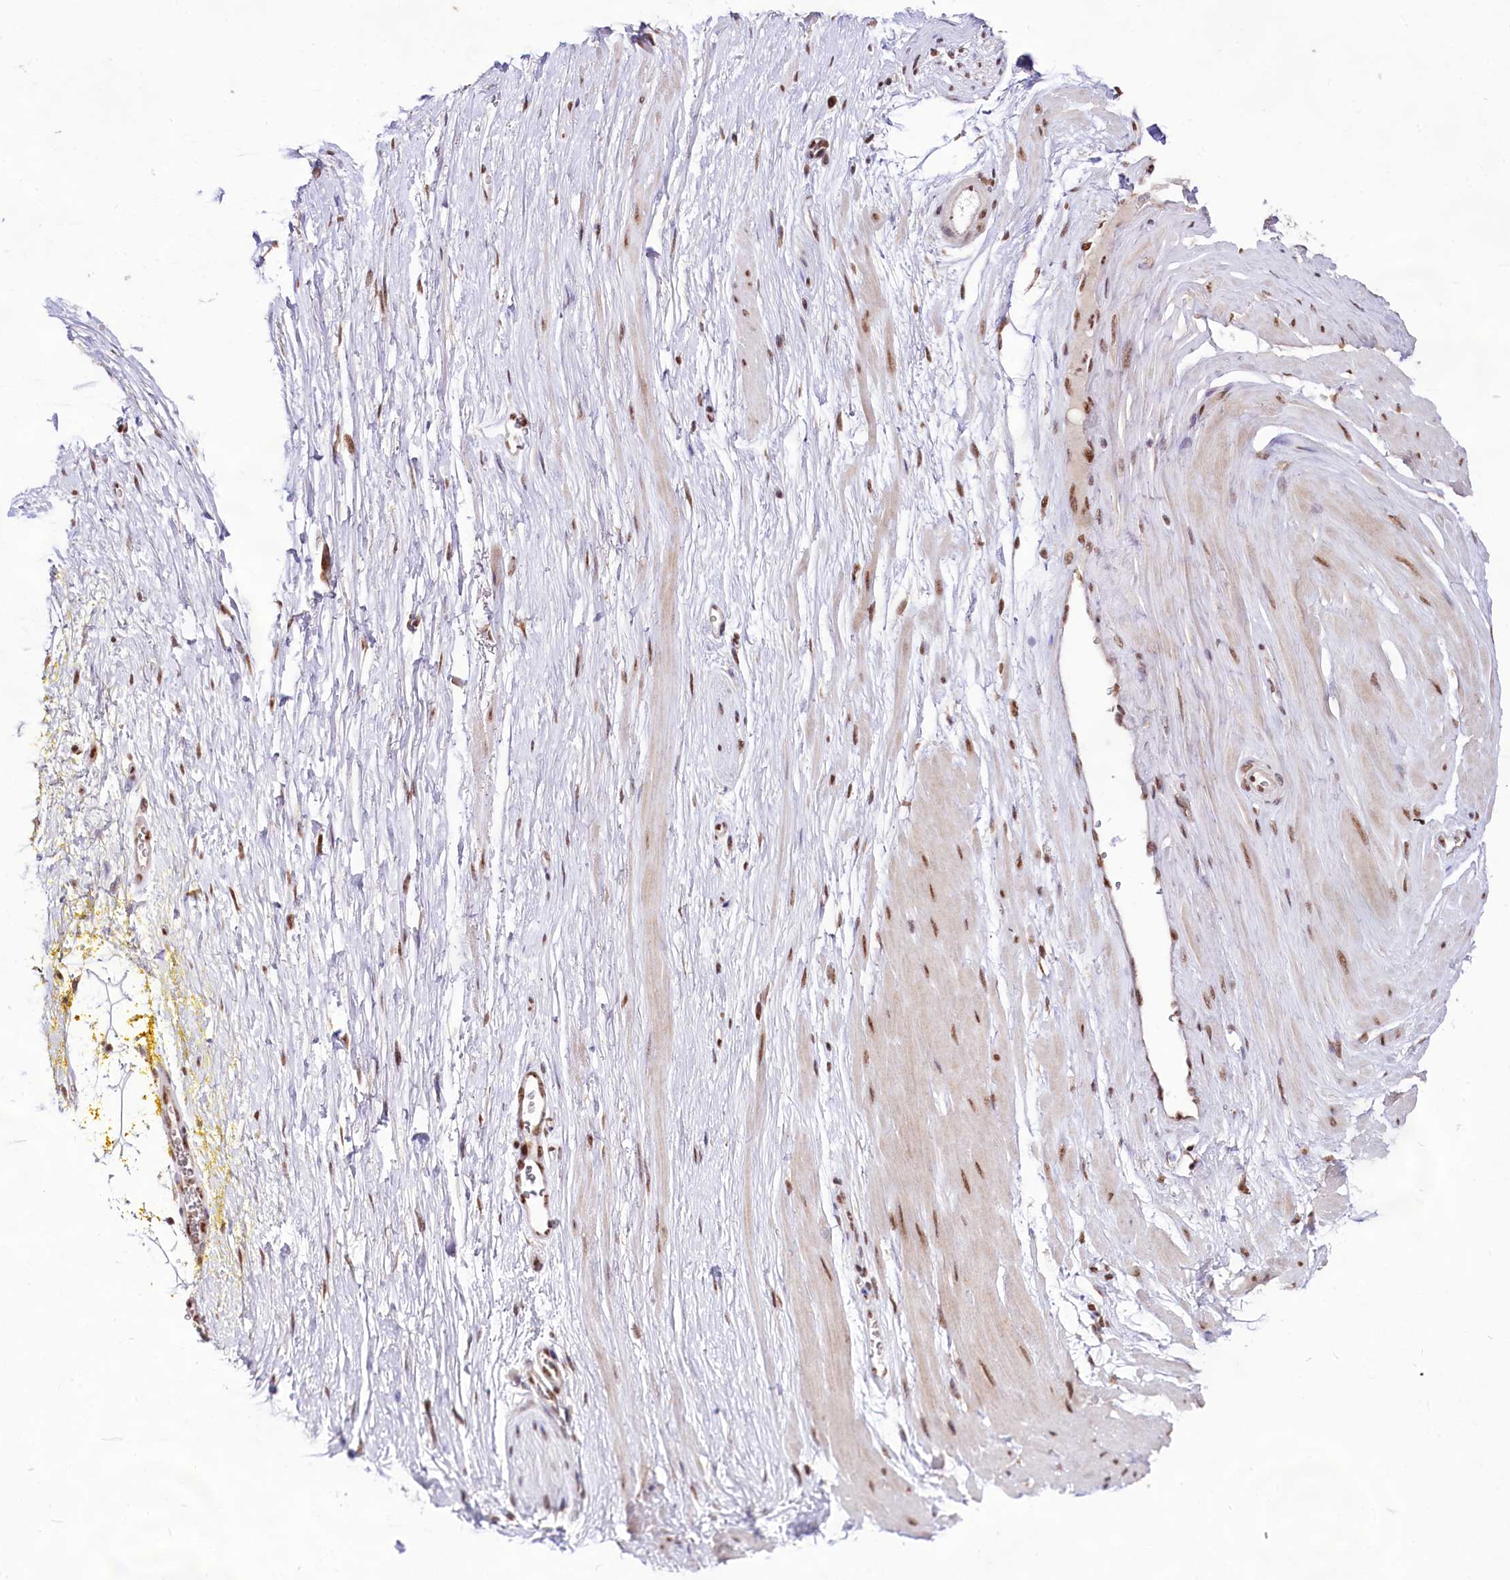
{"staining": {"intensity": "moderate", "quantity": ">75%", "location": "nuclear"}, "tissue": "adipose tissue", "cell_type": "Adipocytes", "image_type": "normal", "snomed": [{"axis": "morphology", "description": "Normal tissue, NOS"}, {"axis": "morphology", "description": "Adenocarcinoma, Low grade"}, {"axis": "topography", "description": "Prostate"}, {"axis": "topography", "description": "Peripheral nerve tissue"}], "caption": "Immunohistochemistry image of benign adipose tissue: human adipose tissue stained using IHC exhibits medium levels of moderate protein expression localized specifically in the nuclear of adipocytes, appearing as a nuclear brown color.", "gene": "HIRA", "patient": {"sex": "male", "age": 63}}